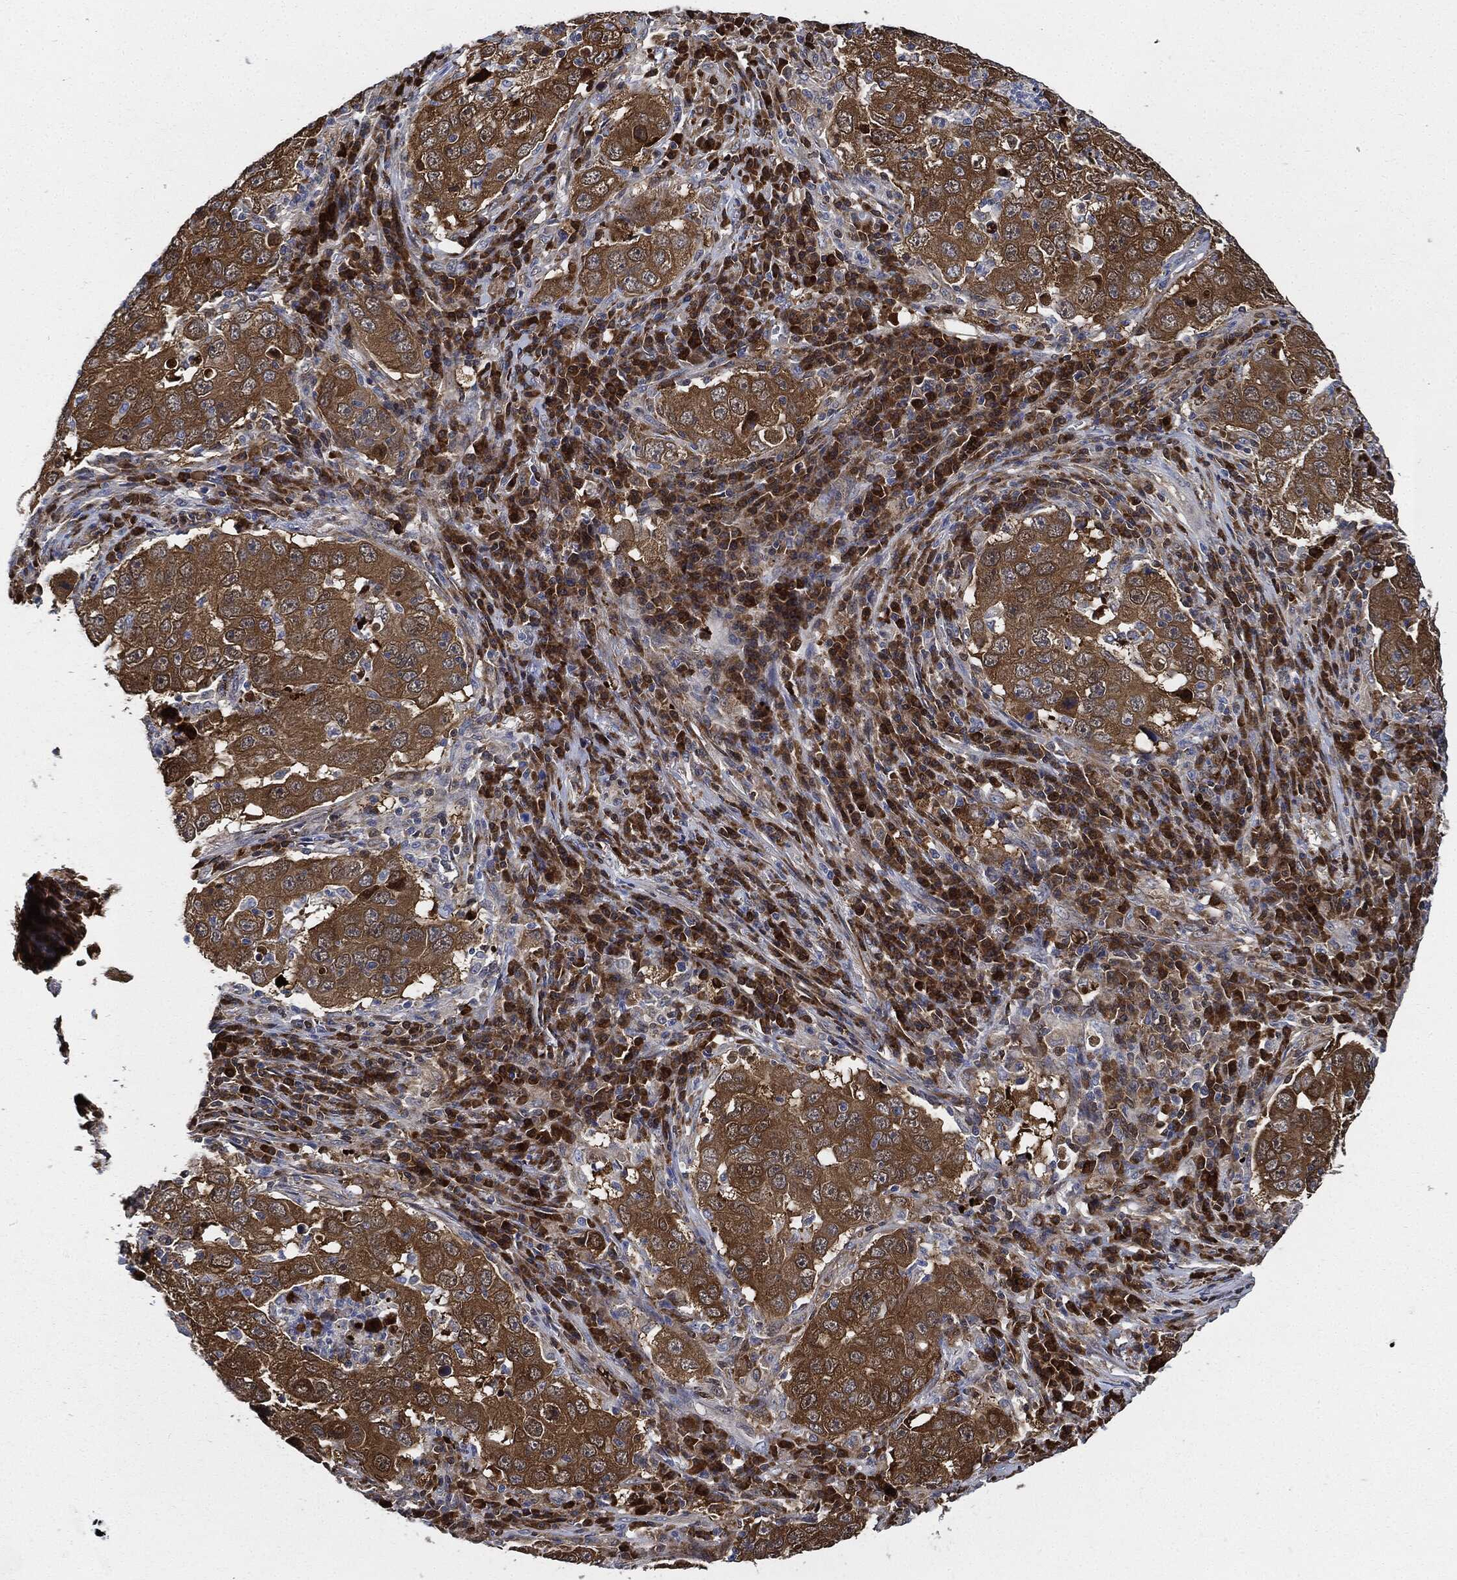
{"staining": {"intensity": "moderate", "quantity": ">75%", "location": "cytoplasmic/membranous"}, "tissue": "lung cancer", "cell_type": "Tumor cells", "image_type": "cancer", "snomed": [{"axis": "morphology", "description": "Adenocarcinoma, NOS"}, {"axis": "topography", "description": "Lung"}], "caption": "Immunohistochemical staining of human lung cancer reveals medium levels of moderate cytoplasmic/membranous staining in about >75% of tumor cells. (IHC, brightfield microscopy, high magnification).", "gene": "PRDX2", "patient": {"sex": "male", "age": 73}}